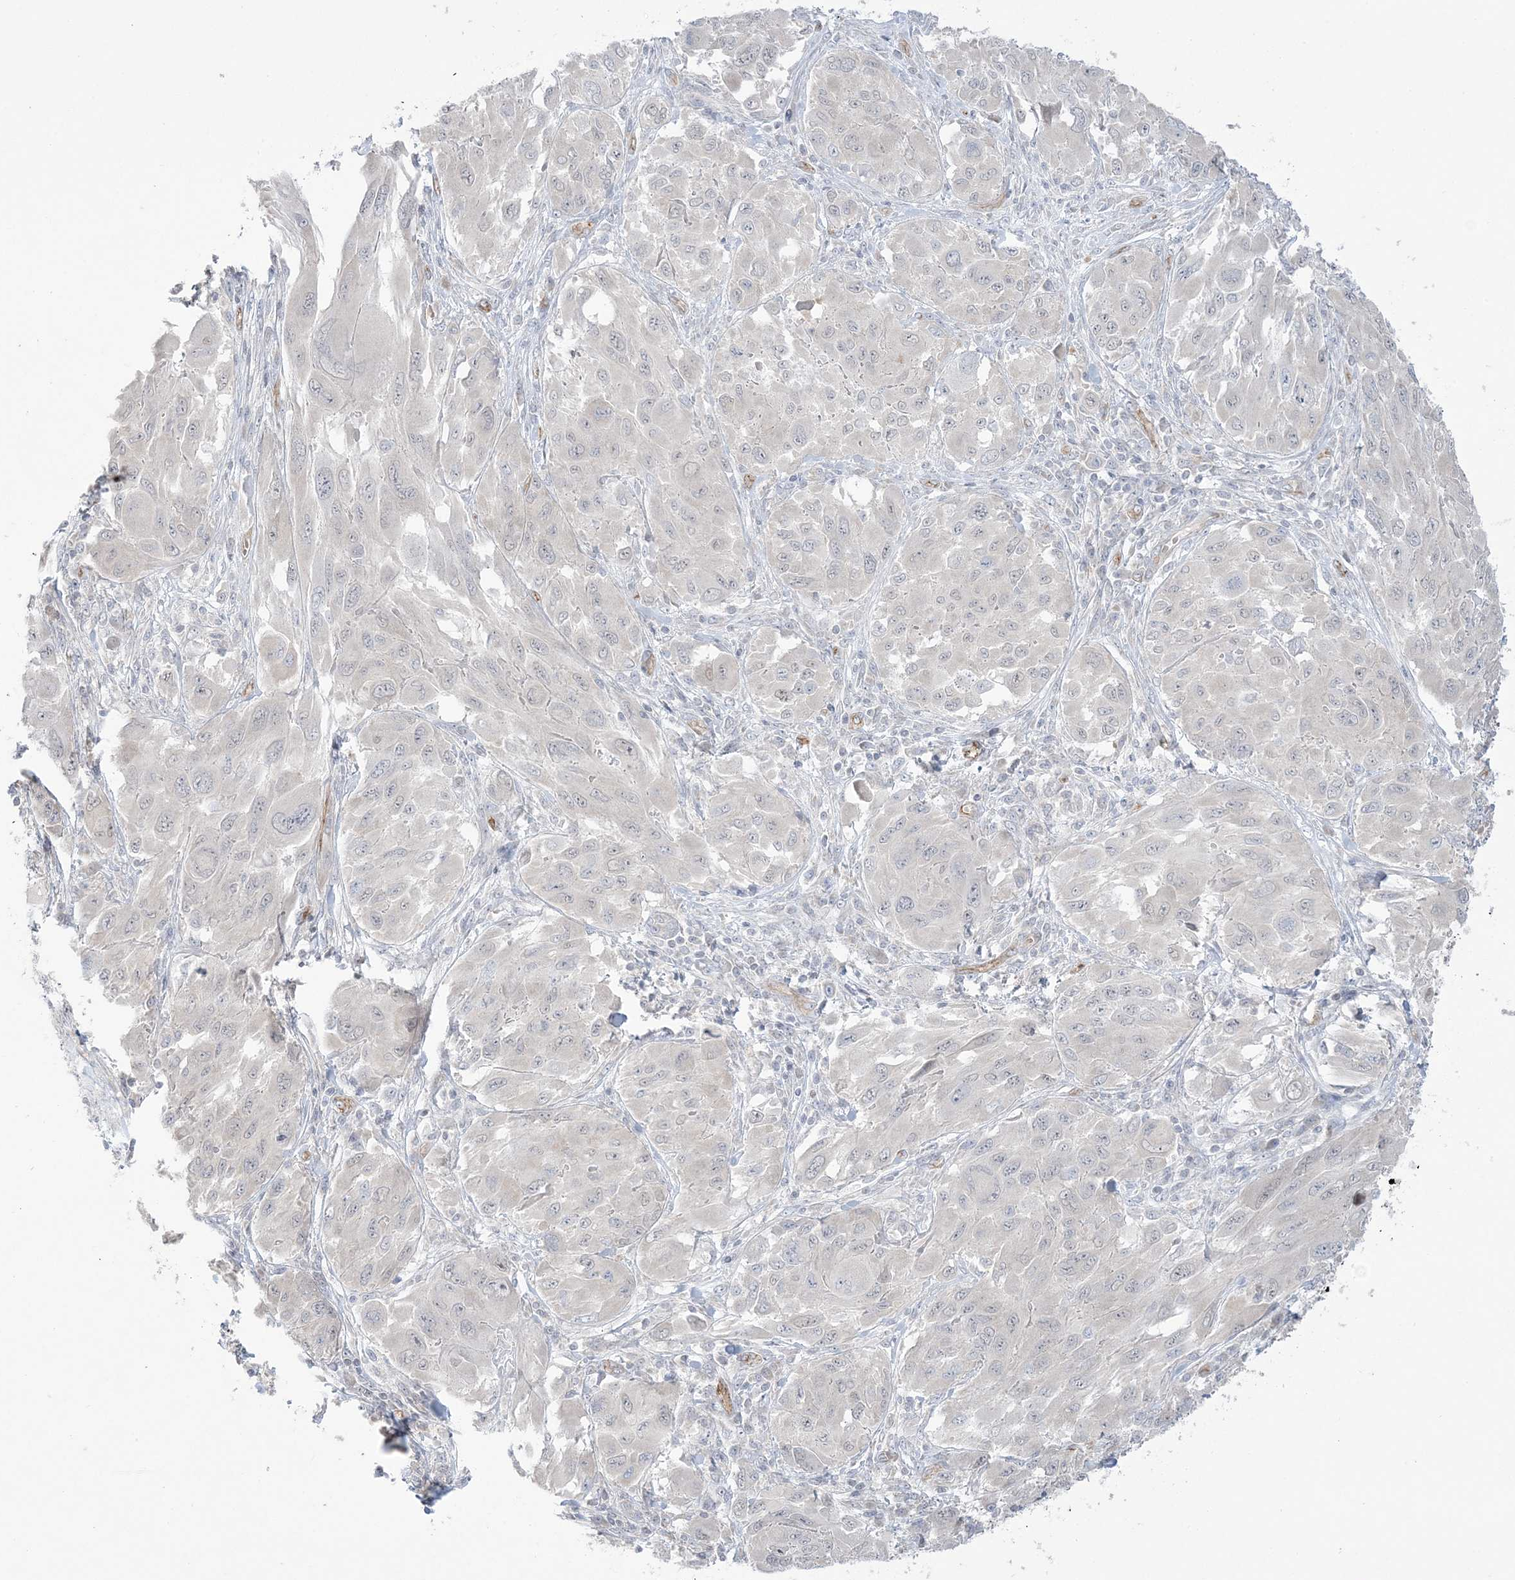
{"staining": {"intensity": "negative", "quantity": "none", "location": "none"}, "tissue": "melanoma", "cell_type": "Tumor cells", "image_type": "cancer", "snomed": [{"axis": "morphology", "description": "Malignant melanoma, NOS"}, {"axis": "topography", "description": "Skin"}], "caption": "A high-resolution photomicrograph shows IHC staining of malignant melanoma, which reveals no significant staining in tumor cells.", "gene": "FARSB", "patient": {"sex": "female", "age": 91}}